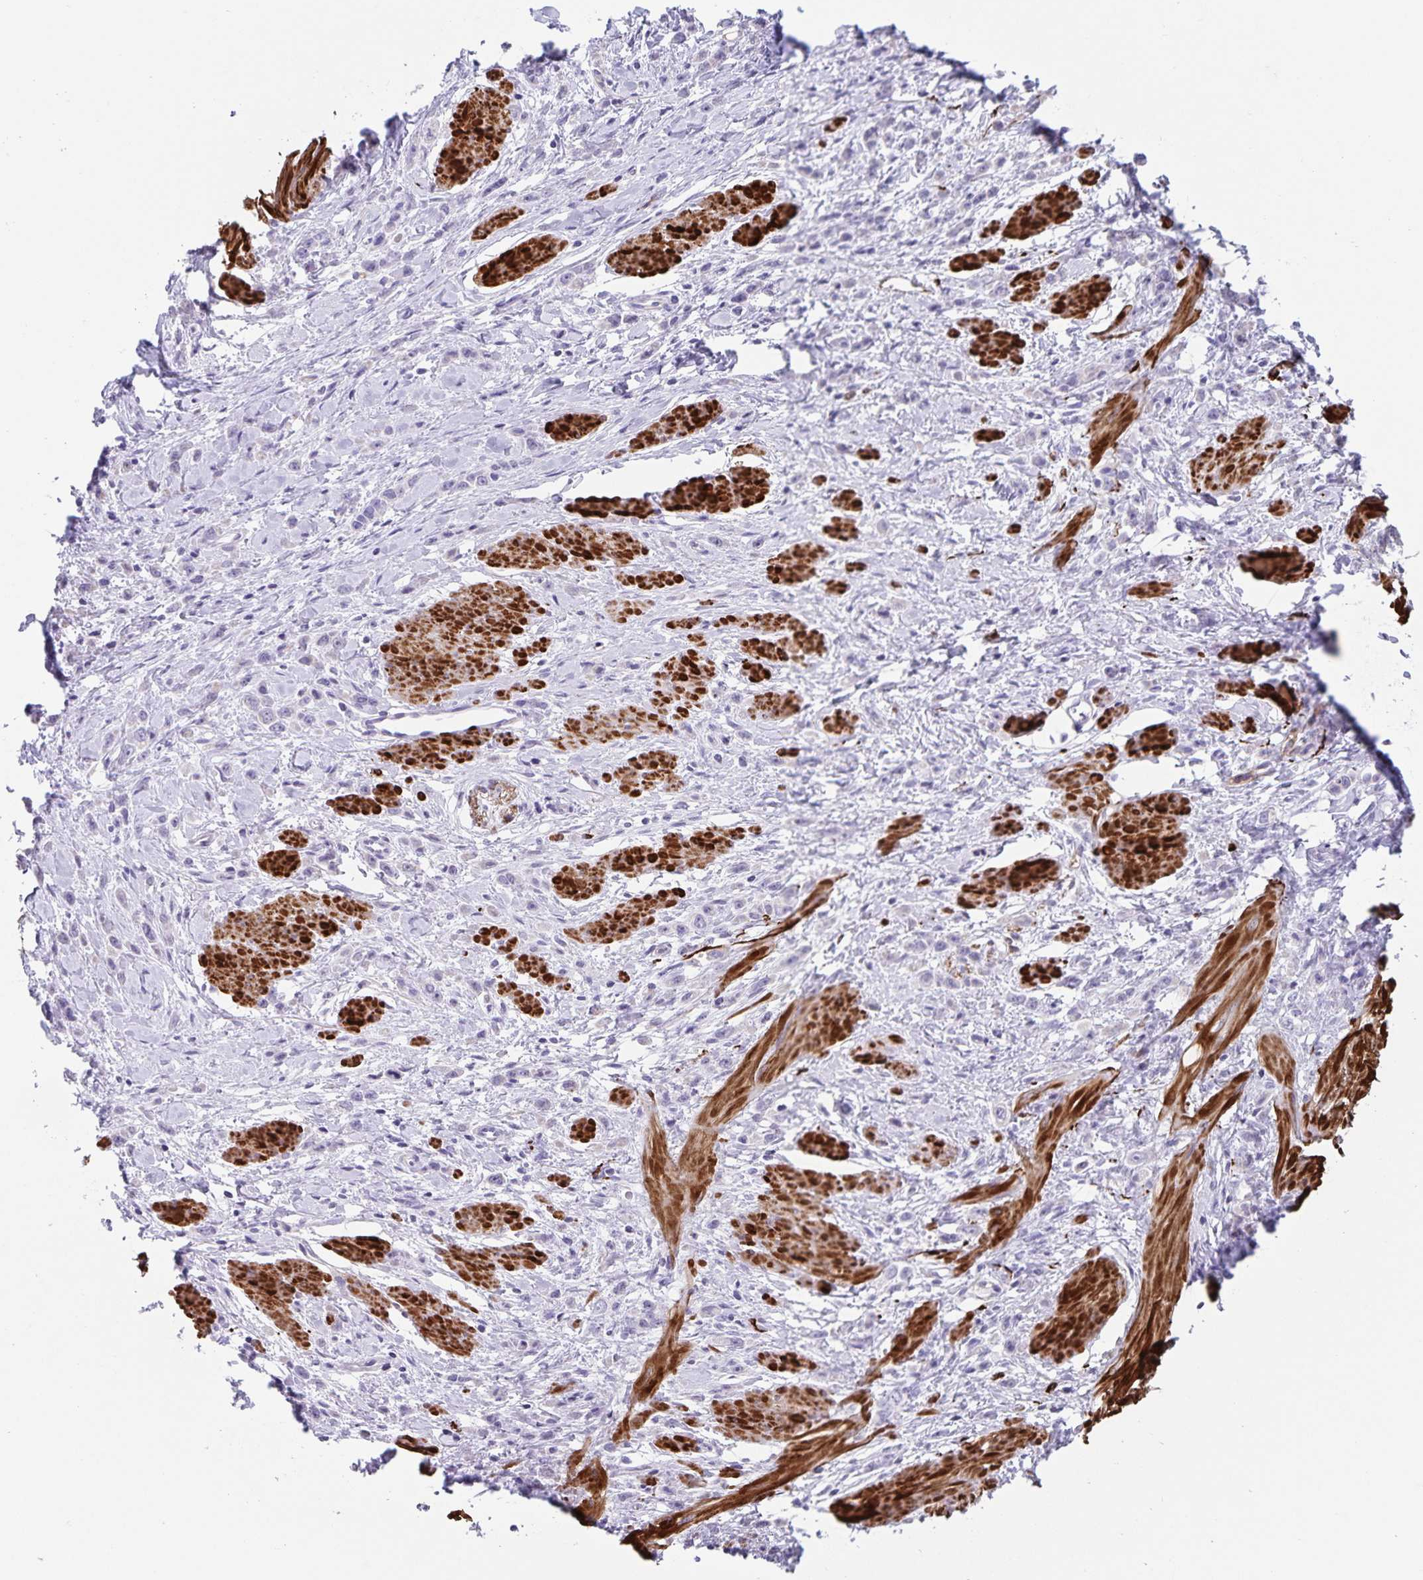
{"staining": {"intensity": "negative", "quantity": "none", "location": "none"}, "tissue": "stomach cancer", "cell_type": "Tumor cells", "image_type": "cancer", "snomed": [{"axis": "morphology", "description": "Adenocarcinoma, NOS"}, {"axis": "topography", "description": "Stomach"}], "caption": "Immunohistochemistry (IHC) histopathology image of human stomach cancer (adenocarcinoma) stained for a protein (brown), which exhibits no expression in tumor cells.", "gene": "SYNM", "patient": {"sex": "male", "age": 47}}